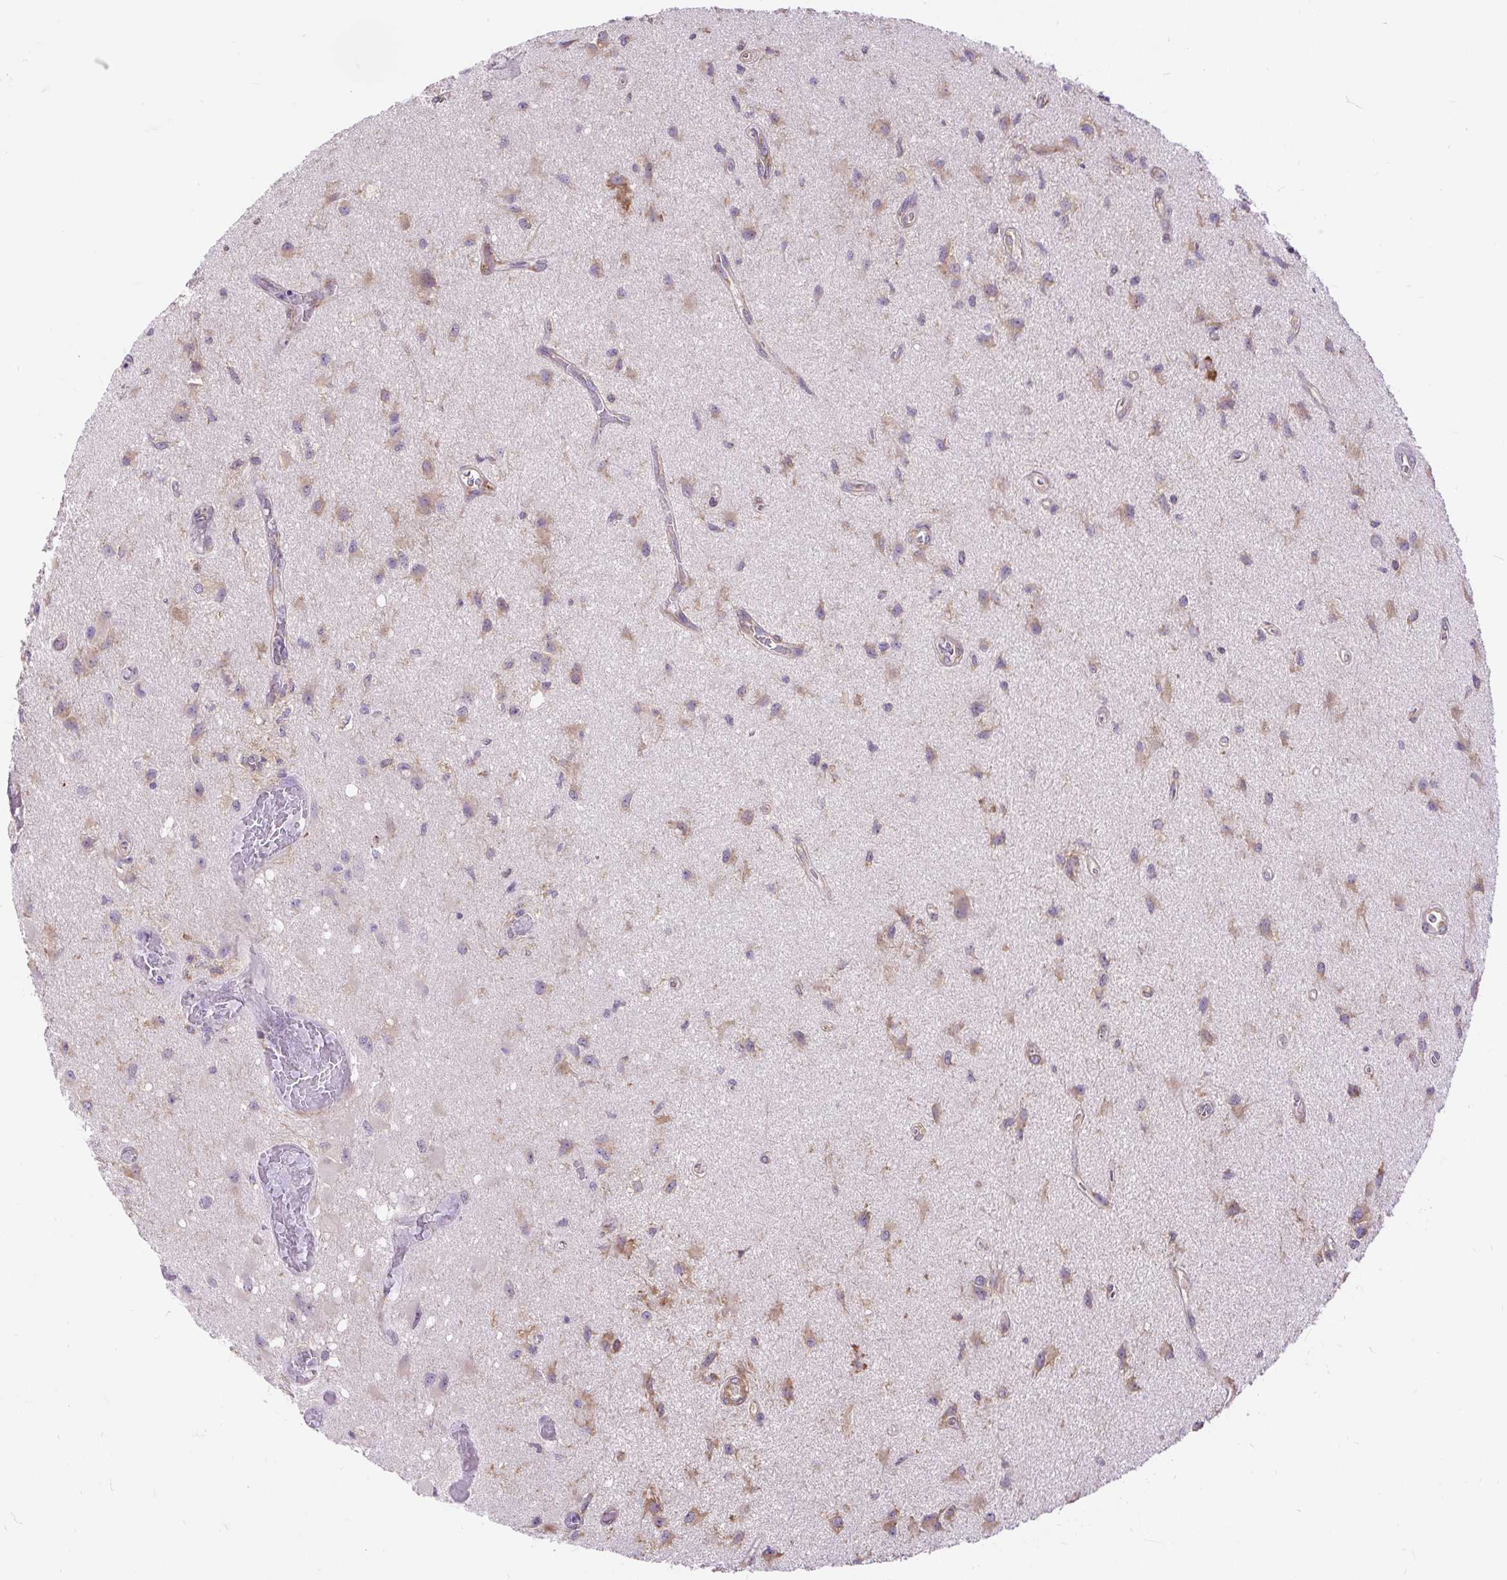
{"staining": {"intensity": "moderate", "quantity": "25%-75%", "location": "cytoplasmic/membranous"}, "tissue": "glioma", "cell_type": "Tumor cells", "image_type": "cancer", "snomed": [{"axis": "morphology", "description": "Glioma, malignant, High grade"}, {"axis": "topography", "description": "Brain"}], "caption": "Protein staining reveals moderate cytoplasmic/membranous positivity in about 25%-75% of tumor cells in malignant glioma (high-grade).", "gene": "RPS5", "patient": {"sex": "male", "age": 67}}